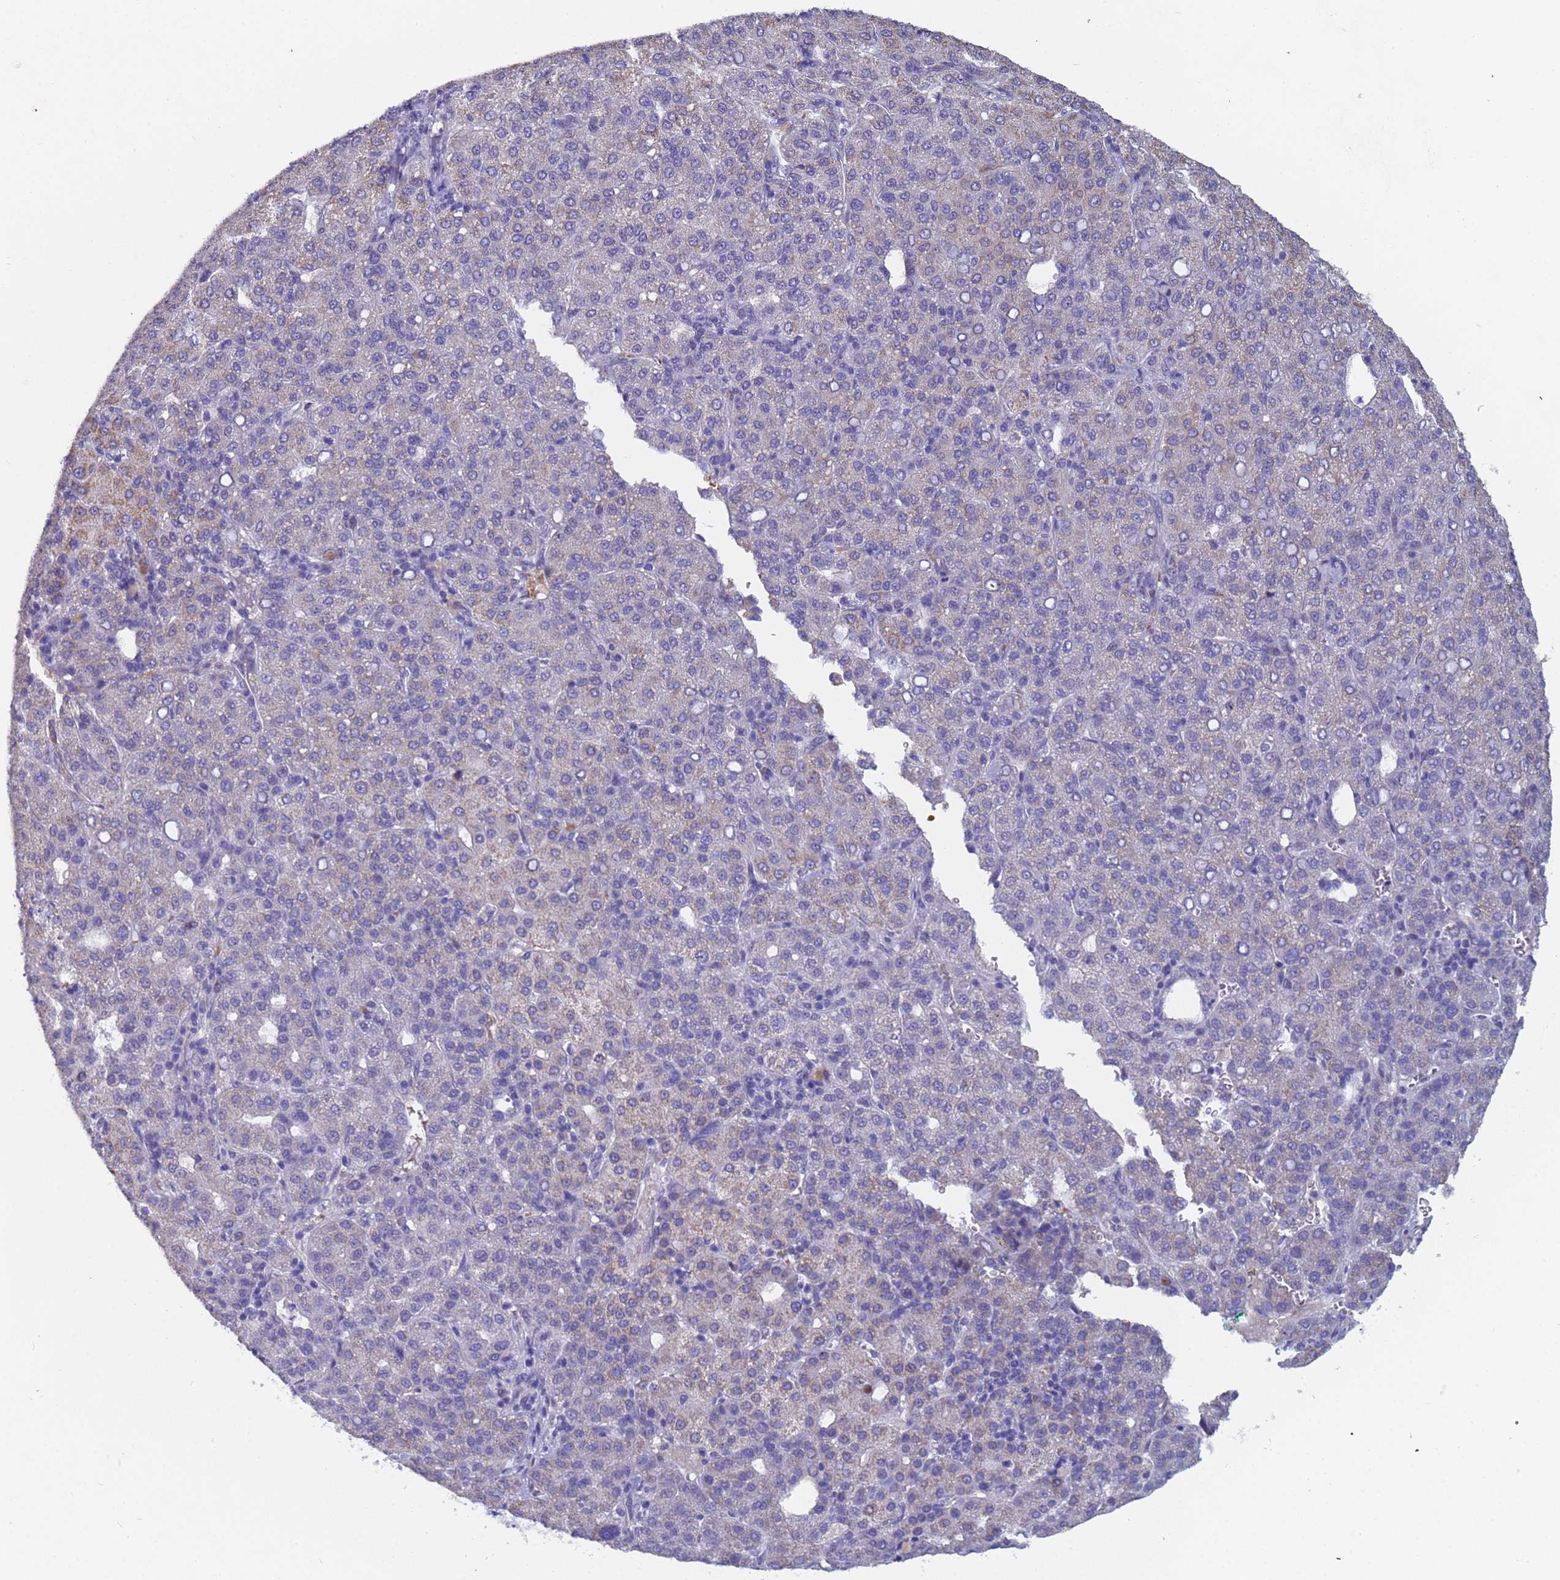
{"staining": {"intensity": "negative", "quantity": "none", "location": "none"}, "tissue": "liver cancer", "cell_type": "Tumor cells", "image_type": "cancer", "snomed": [{"axis": "morphology", "description": "Carcinoma, Hepatocellular, NOS"}, {"axis": "topography", "description": "Liver"}], "caption": "DAB (3,3'-diaminobenzidine) immunohistochemical staining of liver cancer (hepatocellular carcinoma) demonstrates no significant positivity in tumor cells.", "gene": "IHO1", "patient": {"sex": "male", "age": 65}}